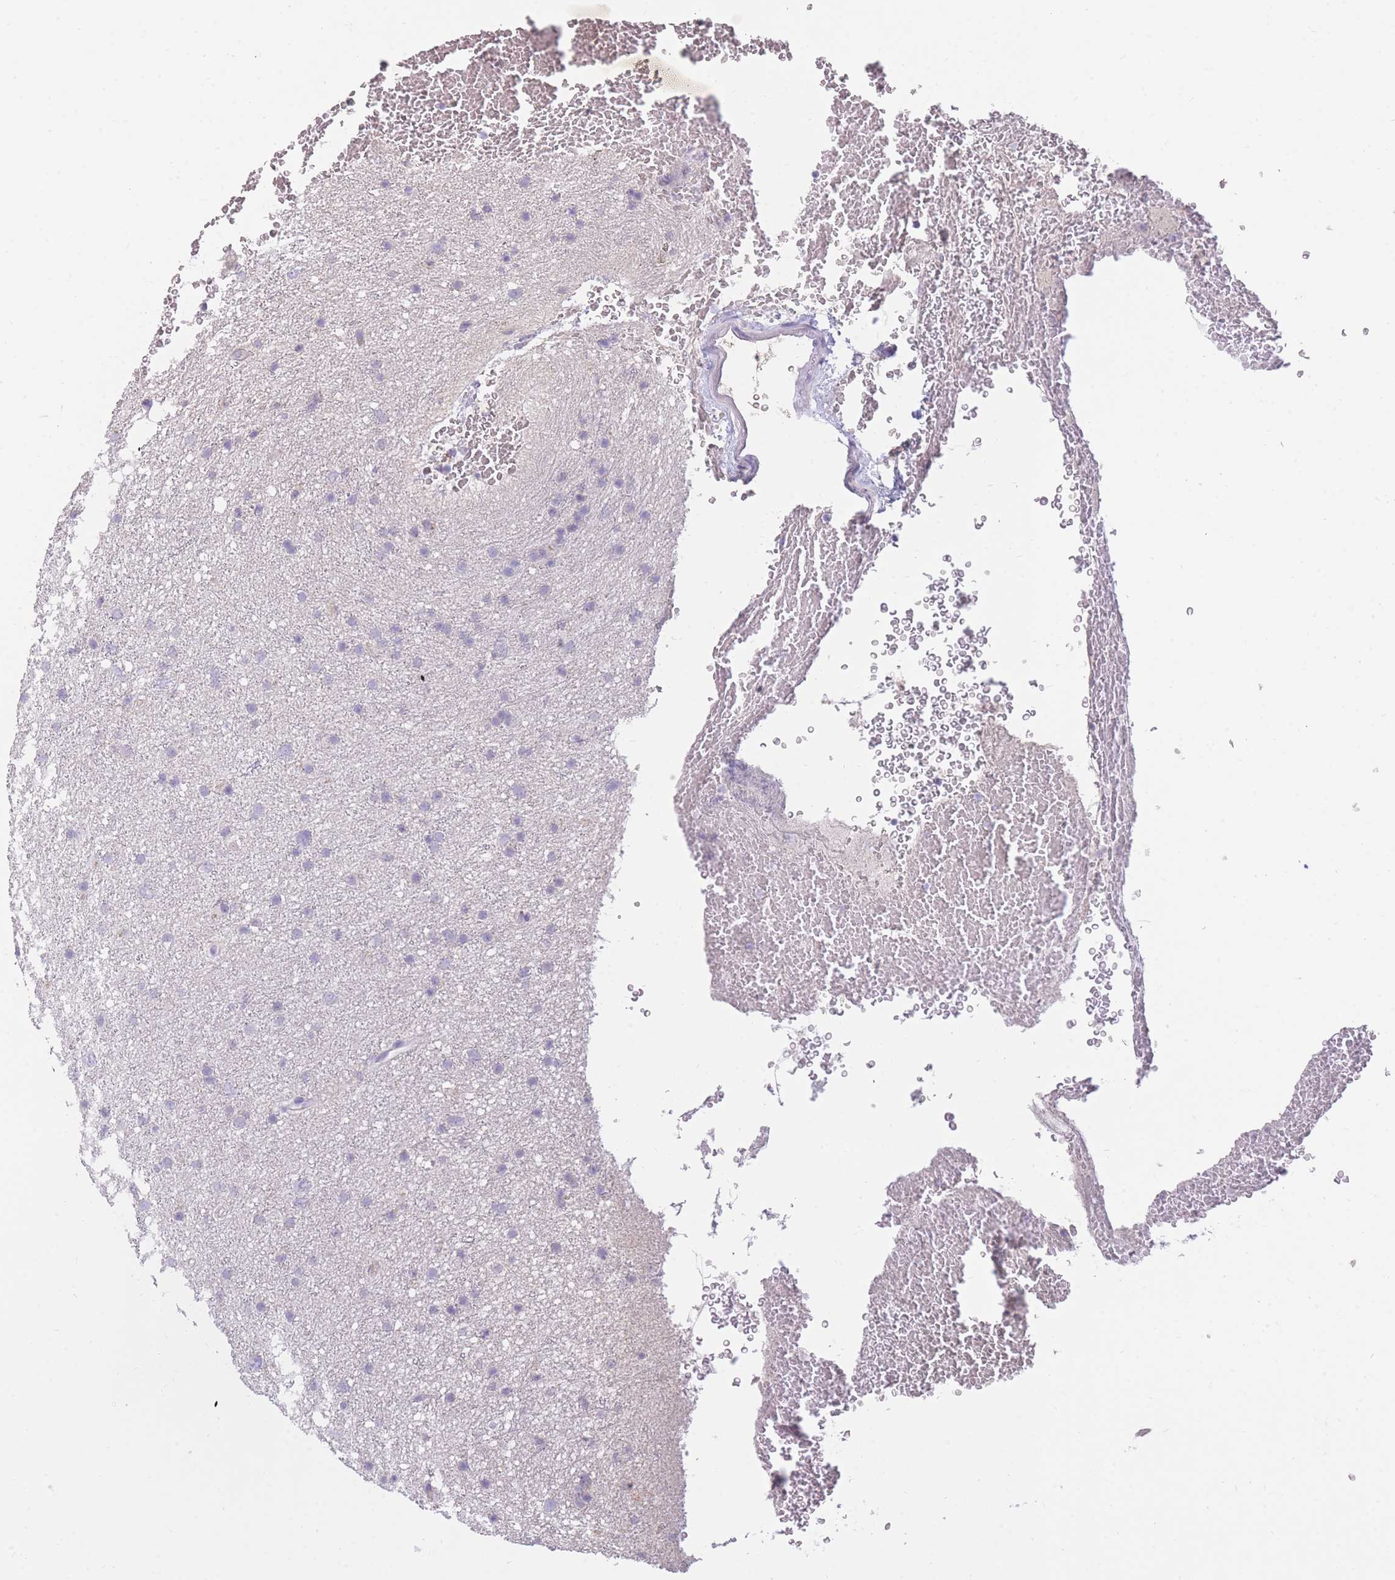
{"staining": {"intensity": "negative", "quantity": "none", "location": "none"}, "tissue": "glioma", "cell_type": "Tumor cells", "image_type": "cancer", "snomed": [{"axis": "morphology", "description": "Glioma, malignant, Low grade"}, {"axis": "topography", "description": "Cerebral cortex"}], "caption": "IHC micrograph of neoplastic tissue: malignant glioma (low-grade) stained with DAB shows no significant protein staining in tumor cells.", "gene": "TPSD1", "patient": {"sex": "female", "age": 39}}